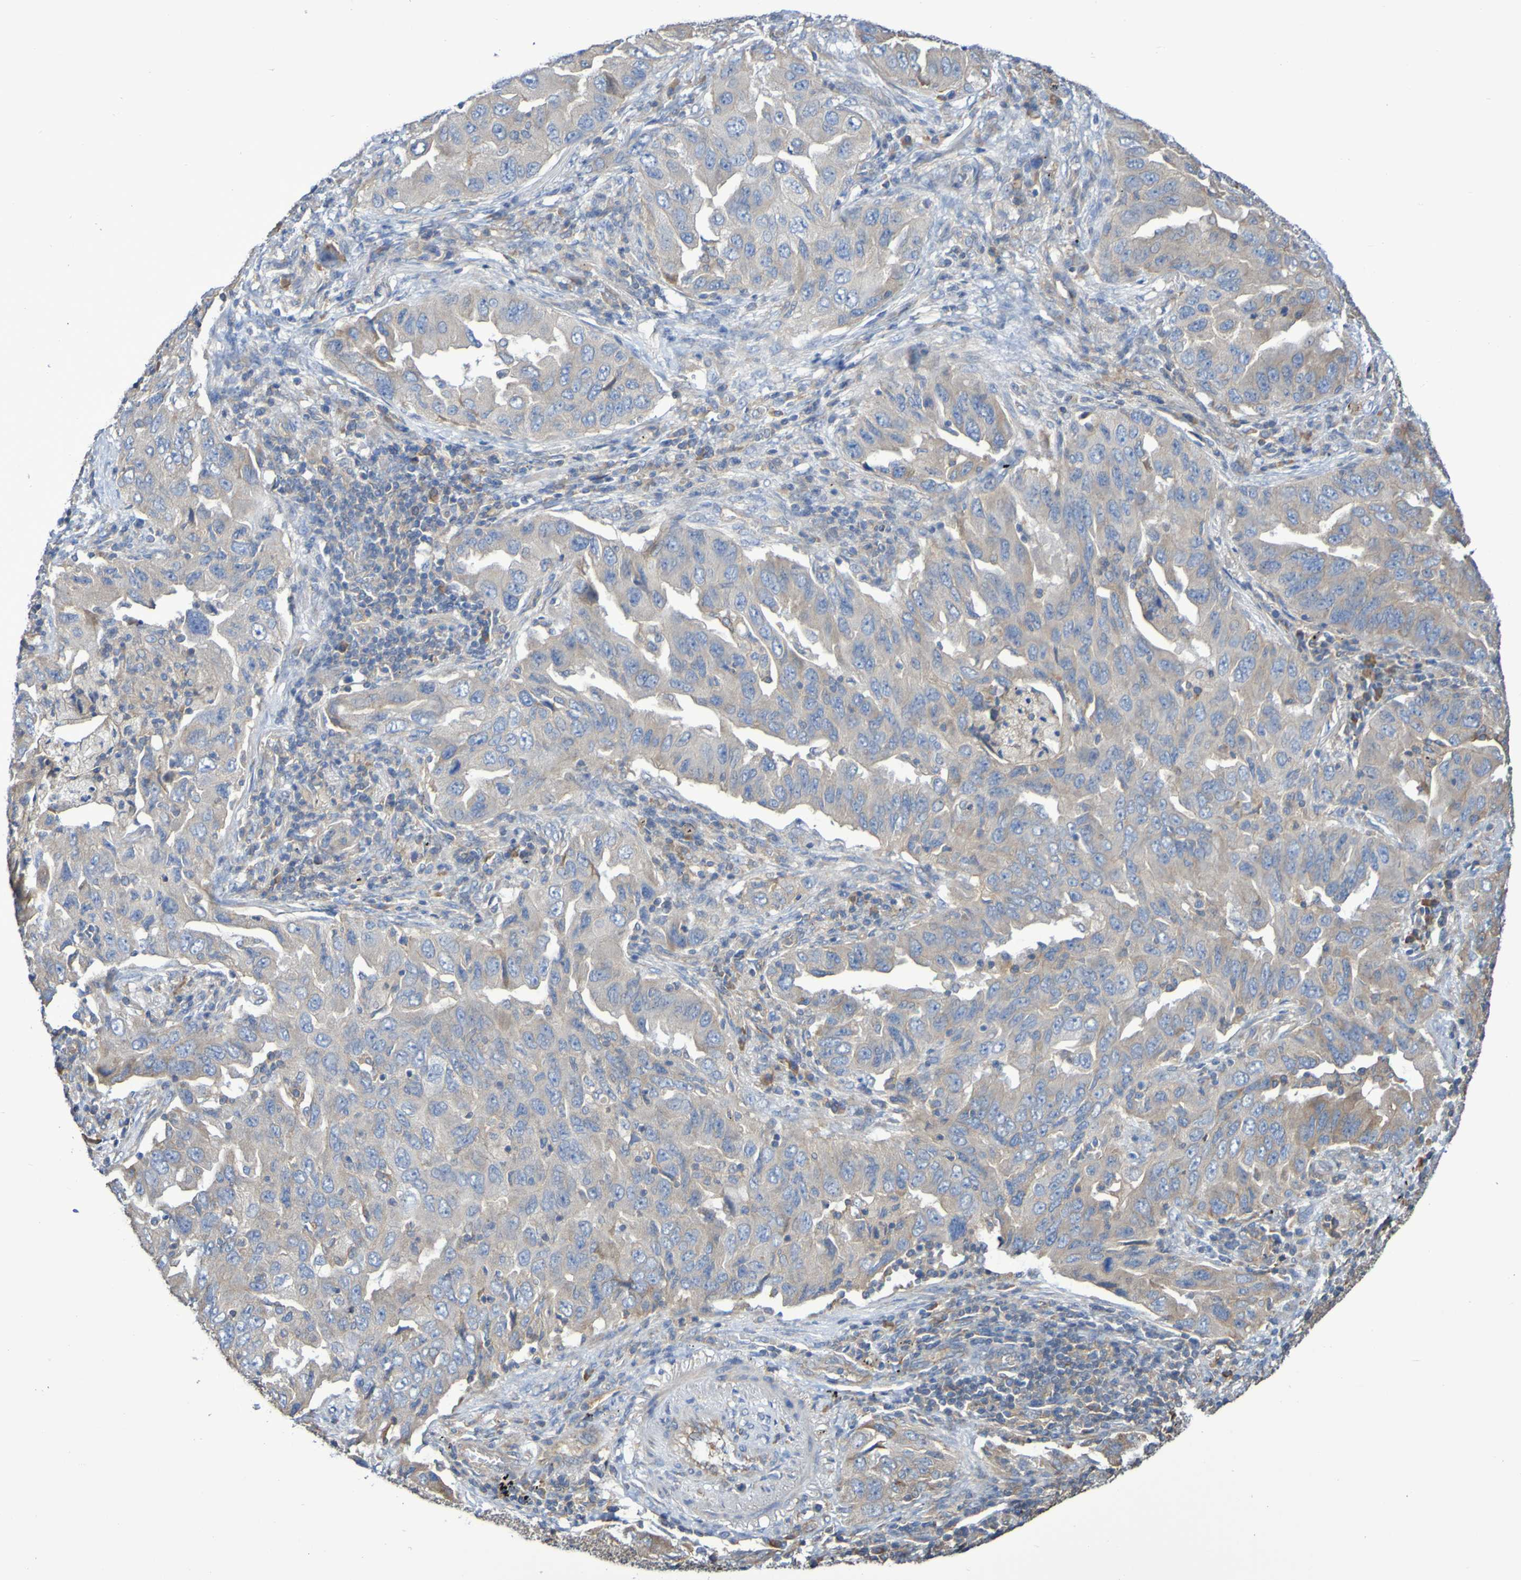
{"staining": {"intensity": "weak", "quantity": "25%-75%", "location": "cytoplasmic/membranous"}, "tissue": "lung cancer", "cell_type": "Tumor cells", "image_type": "cancer", "snomed": [{"axis": "morphology", "description": "Adenocarcinoma, NOS"}, {"axis": "topography", "description": "Lung"}], "caption": "Adenocarcinoma (lung) stained with DAB (3,3'-diaminobenzidine) immunohistochemistry exhibits low levels of weak cytoplasmic/membranous positivity in about 25%-75% of tumor cells.", "gene": "SYNJ1", "patient": {"sex": "female", "age": 65}}